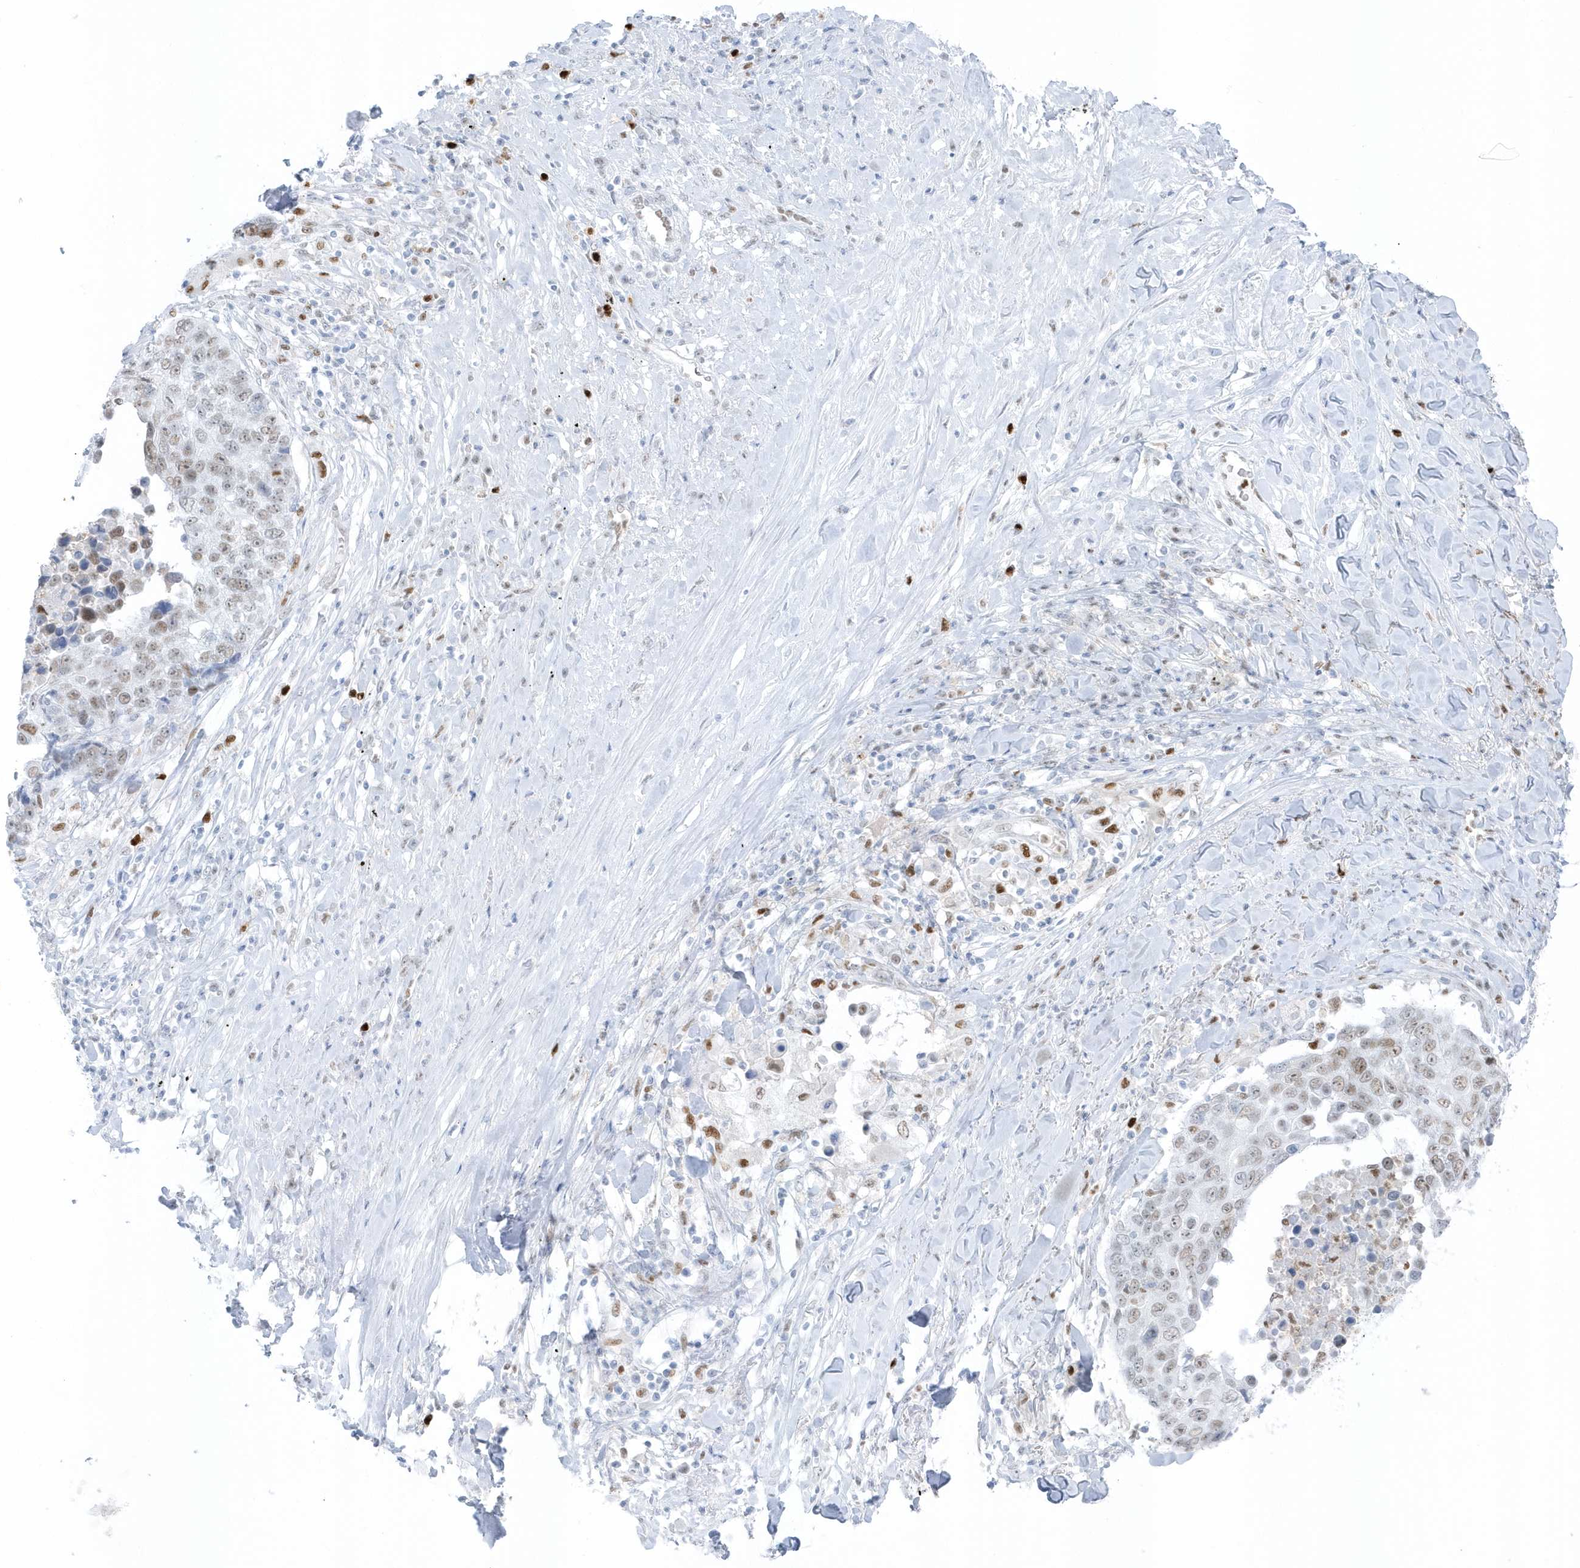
{"staining": {"intensity": "moderate", "quantity": "25%-75%", "location": "nuclear"}, "tissue": "lung cancer", "cell_type": "Tumor cells", "image_type": "cancer", "snomed": [{"axis": "morphology", "description": "Squamous cell carcinoma, NOS"}, {"axis": "topography", "description": "Lung"}], "caption": "IHC photomicrograph of neoplastic tissue: lung squamous cell carcinoma stained using immunohistochemistry (IHC) shows medium levels of moderate protein expression localized specifically in the nuclear of tumor cells, appearing as a nuclear brown color.", "gene": "SMIM34", "patient": {"sex": "male", "age": 66}}